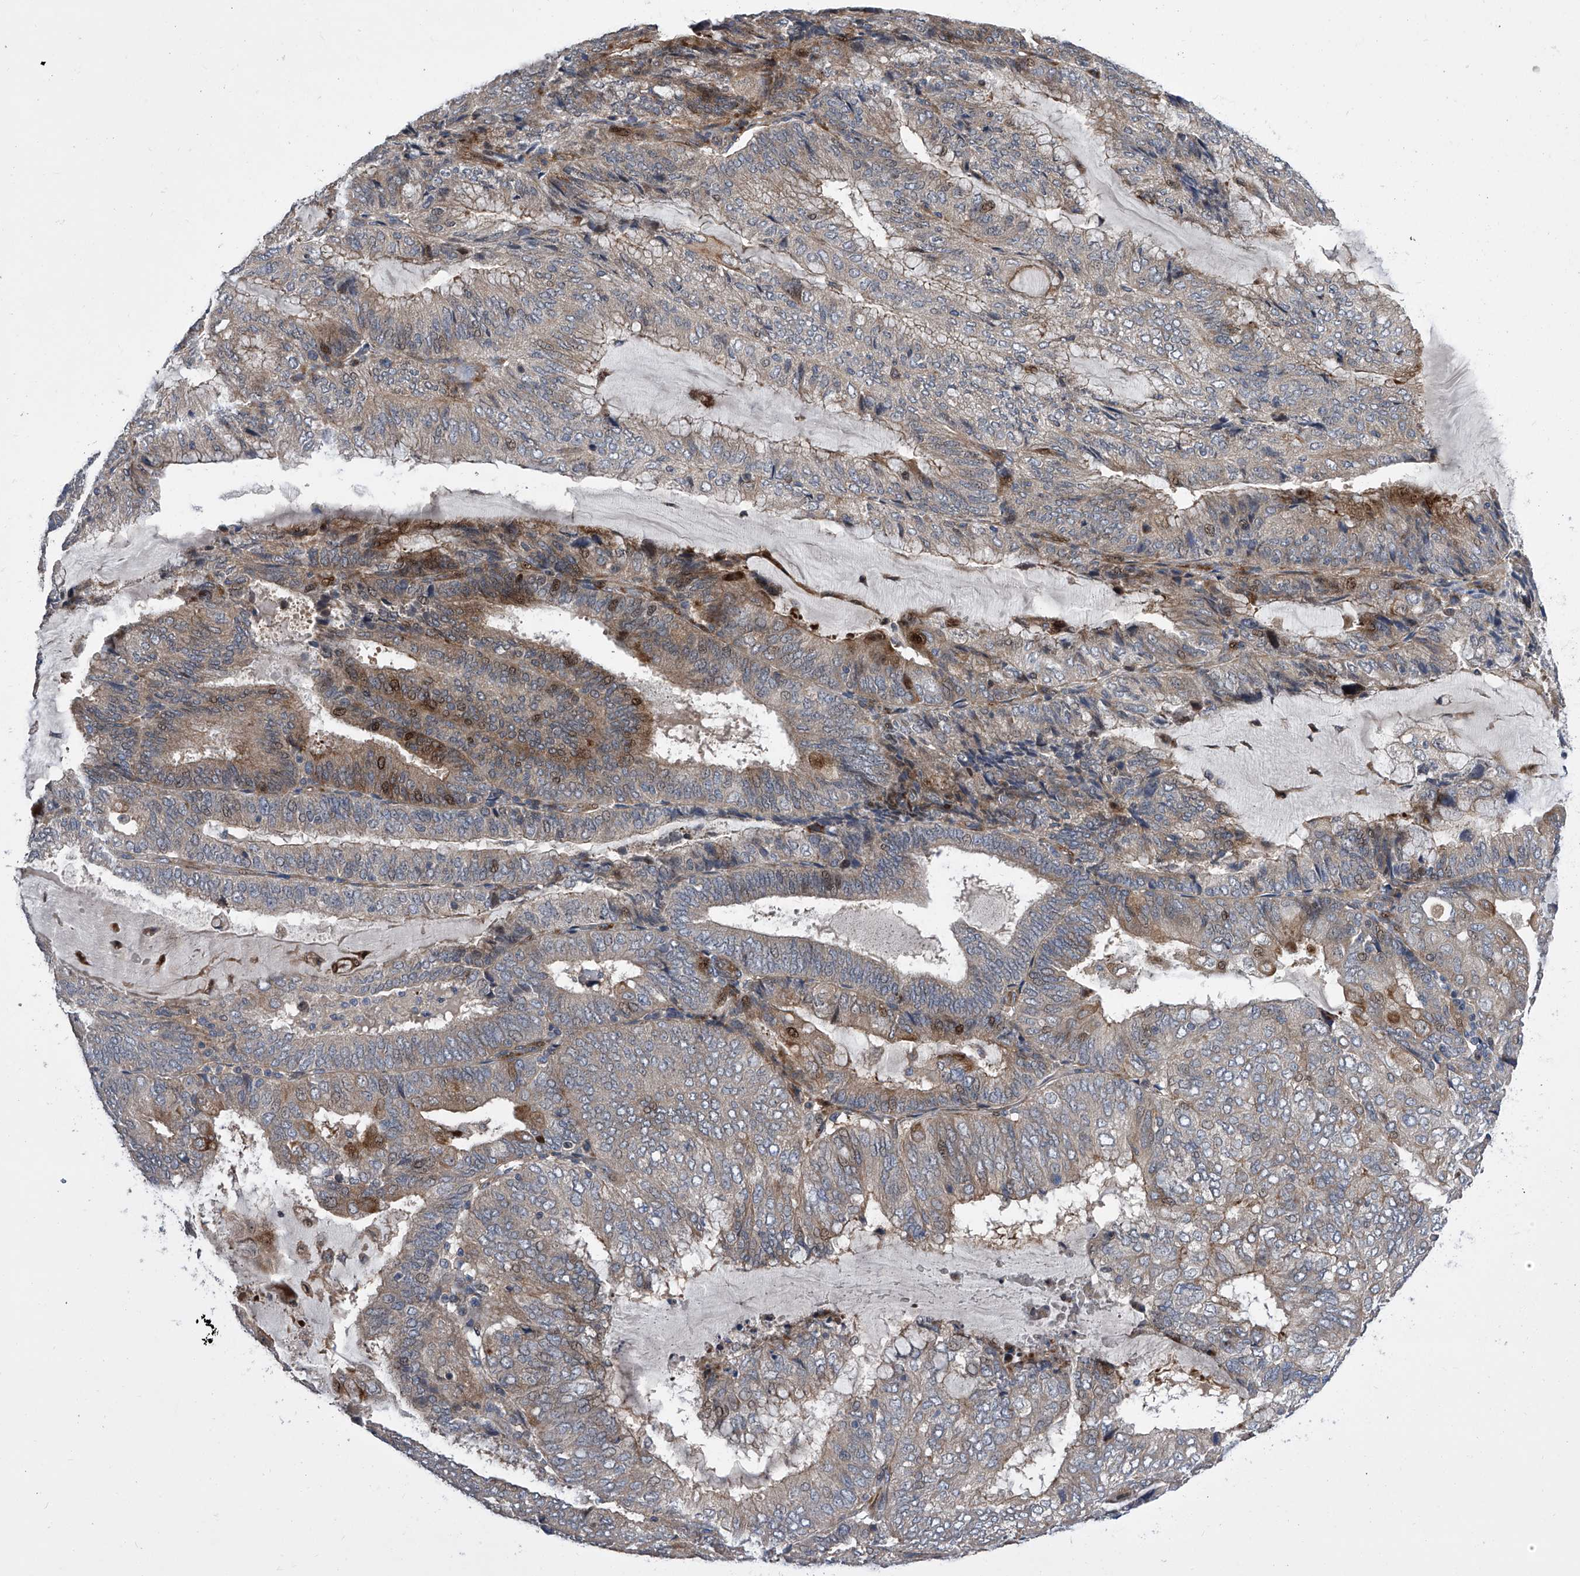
{"staining": {"intensity": "moderate", "quantity": "25%-75%", "location": "cytoplasmic/membranous"}, "tissue": "endometrial cancer", "cell_type": "Tumor cells", "image_type": "cancer", "snomed": [{"axis": "morphology", "description": "Adenocarcinoma, NOS"}, {"axis": "topography", "description": "Endometrium"}], "caption": "Endometrial cancer stained with a protein marker demonstrates moderate staining in tumor cells.", "gene": "USF3", "patient": {"sex": "female", "age": 81}}